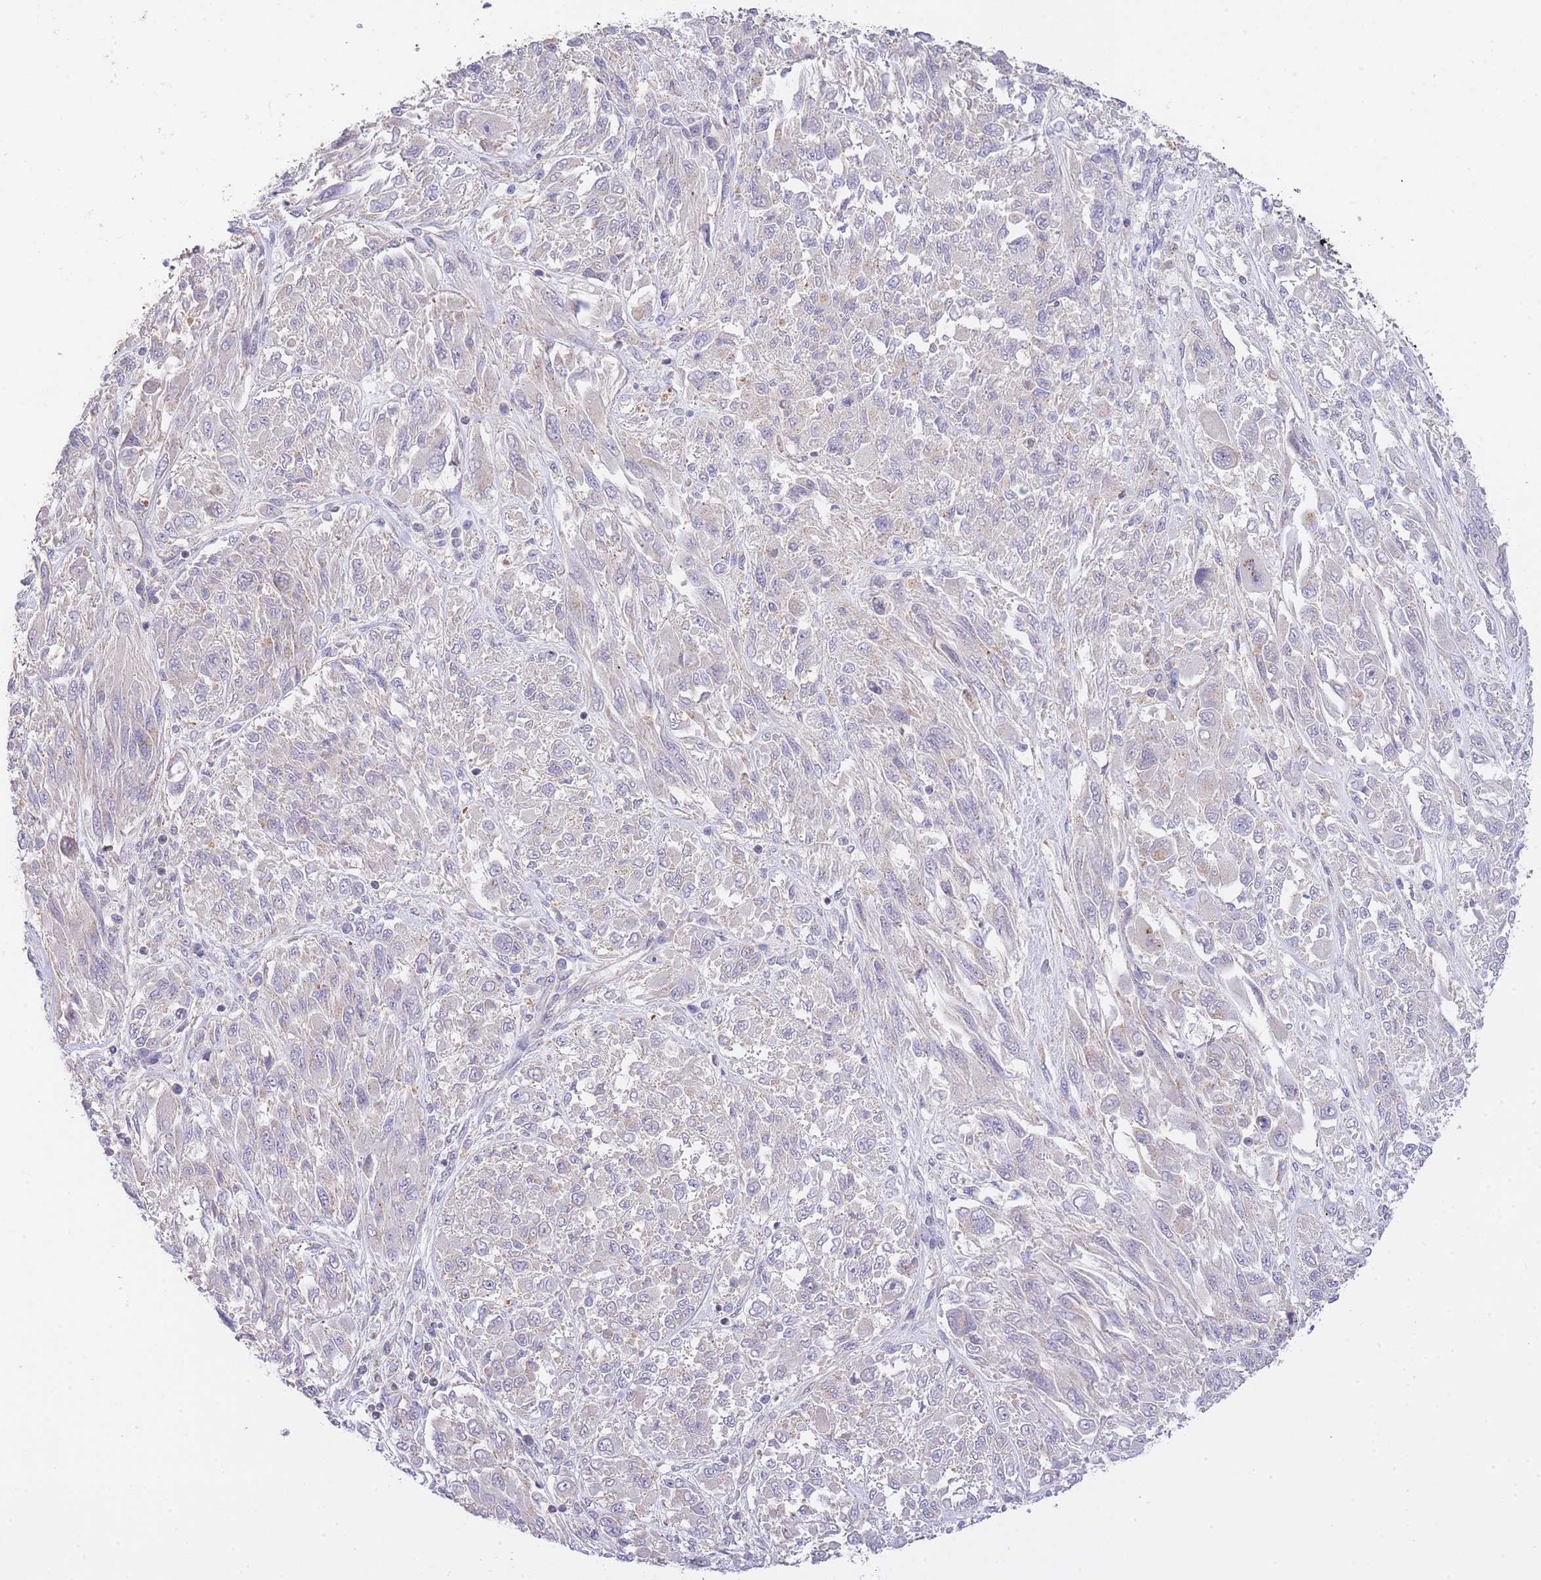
{"staining": {"intensity": "negative", "quantity": "none", "location": "none"}, "tissue": "melanoma", "cell_type": "Tumor cells", "image_type": "cancer", "snomed": [{"axis": "morphology", "description": "Malignant melanoma, NOS"}, {"axis": "topography", "description": "Skin"}], "caption": "The IHC image has no significant positivity in tumor cells of malignant melanoma tissue.", "gene": "CTBP1", "patient": {"sex": "female", "age": 91}}